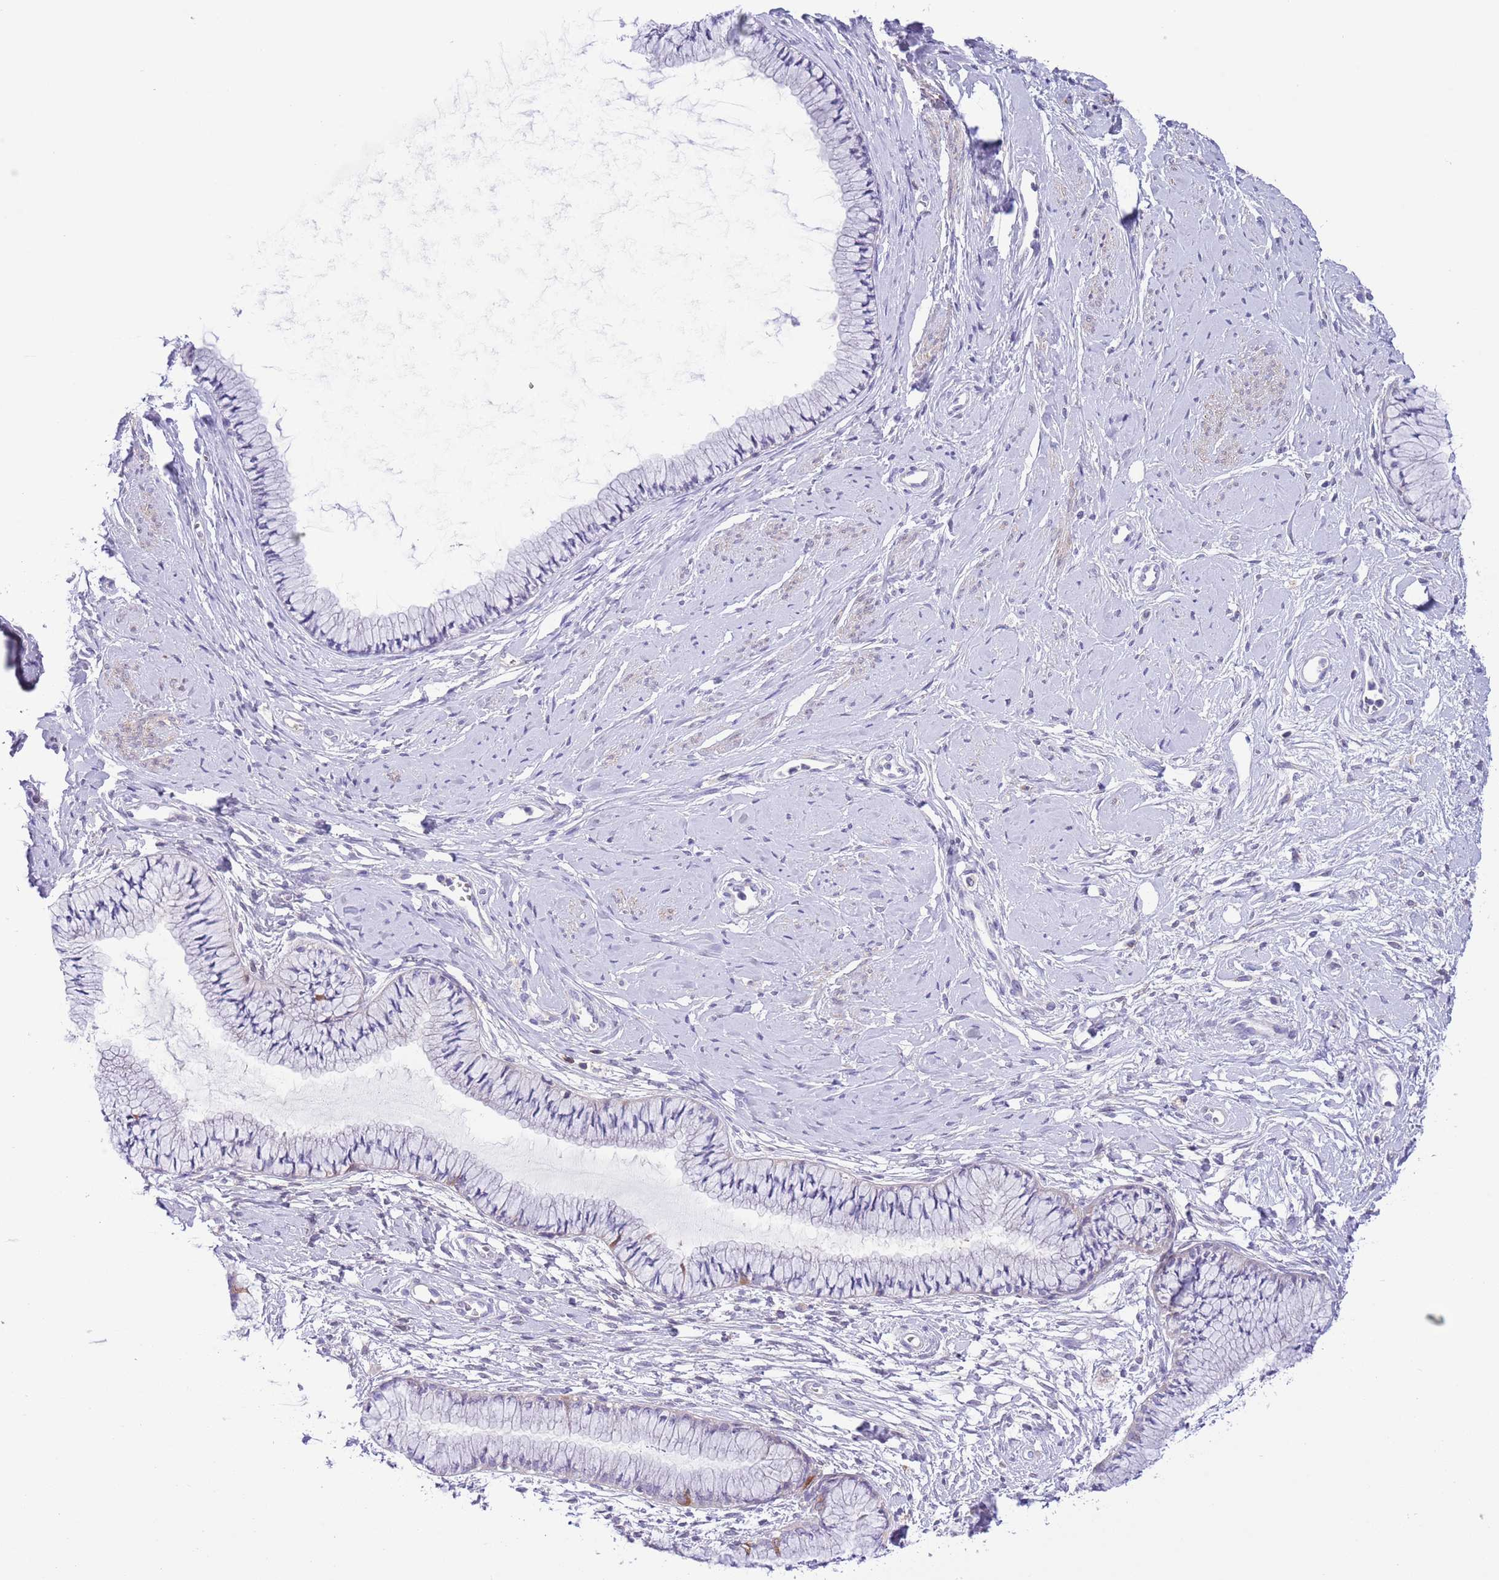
{"staining": {"intensity": "negative", "quantity": "none", "location": "none"}, "tissue": "cervix", "cell_type": "Glandular cells", "image_type": "normal", "snomed": [{"axis": "morphology", "description": "Normal tissue, NOS"}, {"axis": "topography", "description": "Cervix"}], "caption": "Image shows no significant protein expression in glandular cells of normal cervix.", "gene": "PRR32", "patient": {"sex": "female", "age": 42}}